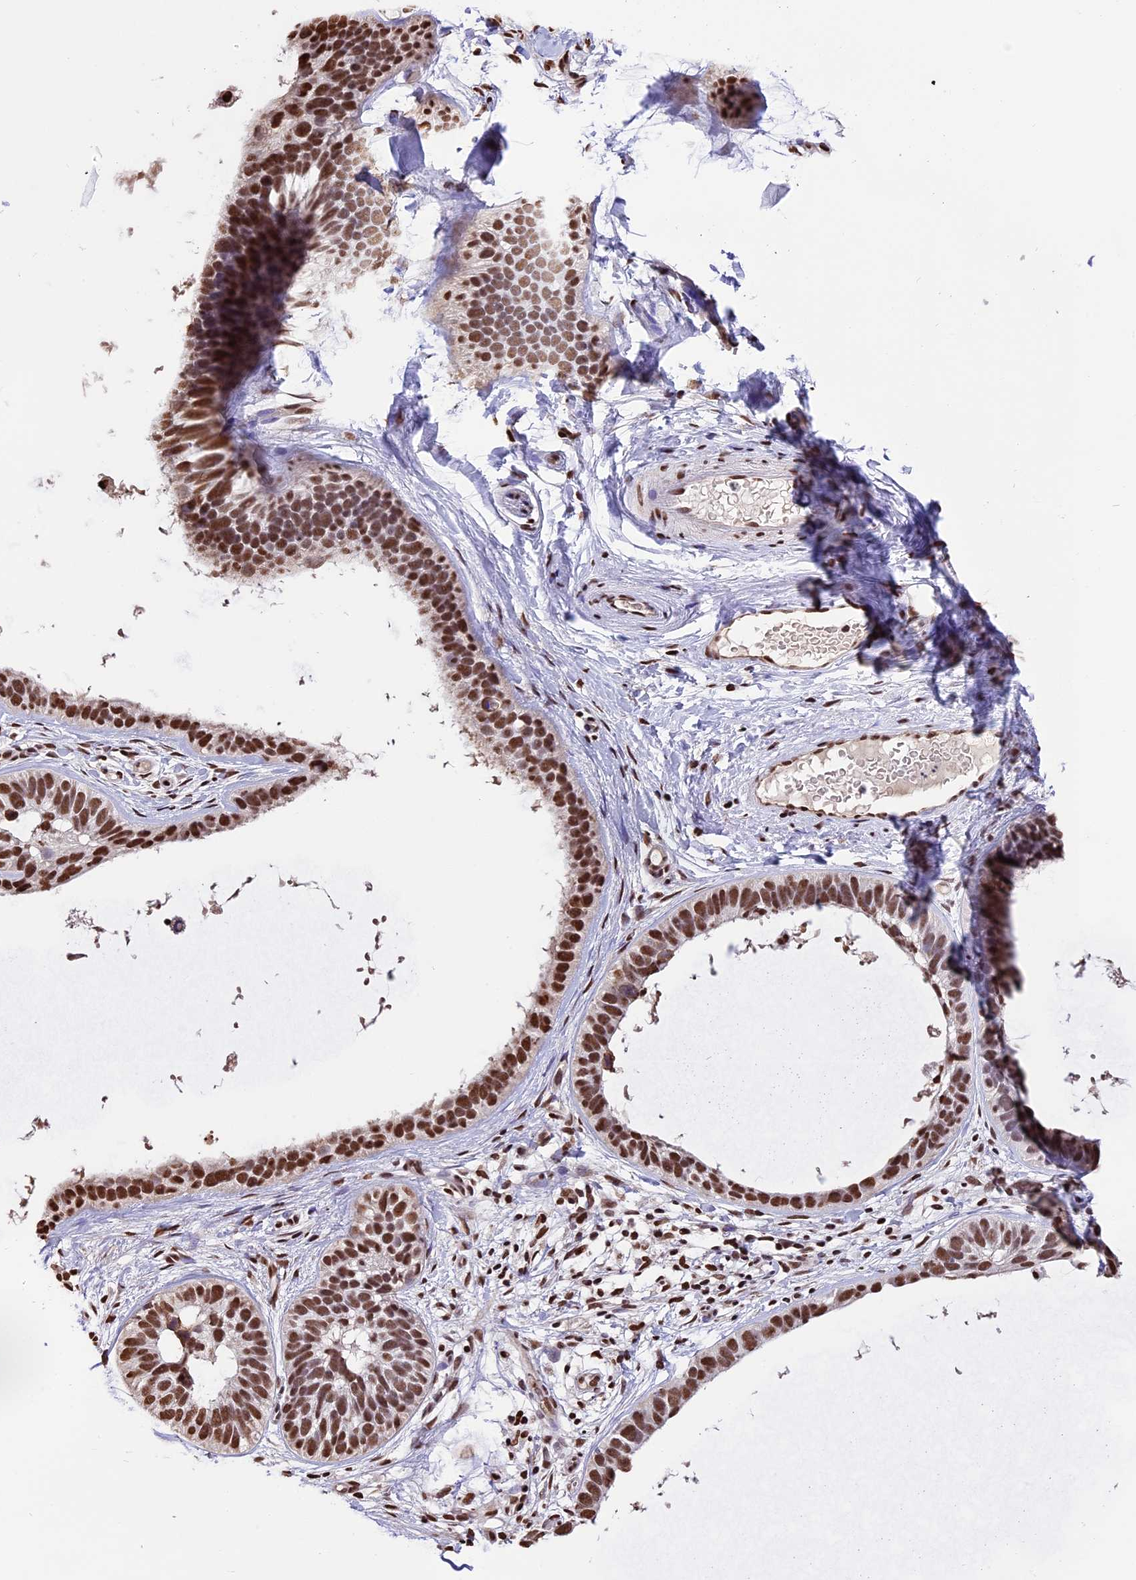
{"staining": {"intensity": "moderate", "quantity": ">75%", "location": "nuclear"}, "tissue": "skin cancer", "cell_type": "Tumor cells", "image_type": "cancer", "snomed": [{"axis": "morphology", "description": "Basal cell carcinoma"}, {"axis": "topography", "description": "Skin"}], "caption": "Brown immunohistochemical staining in human skin basal cell carcinoma exhibits moderate nuclear positivity in about >75% of tumor cells.", "gene": "POLR3E", "patient": {"sex": "male", "age": 62}}